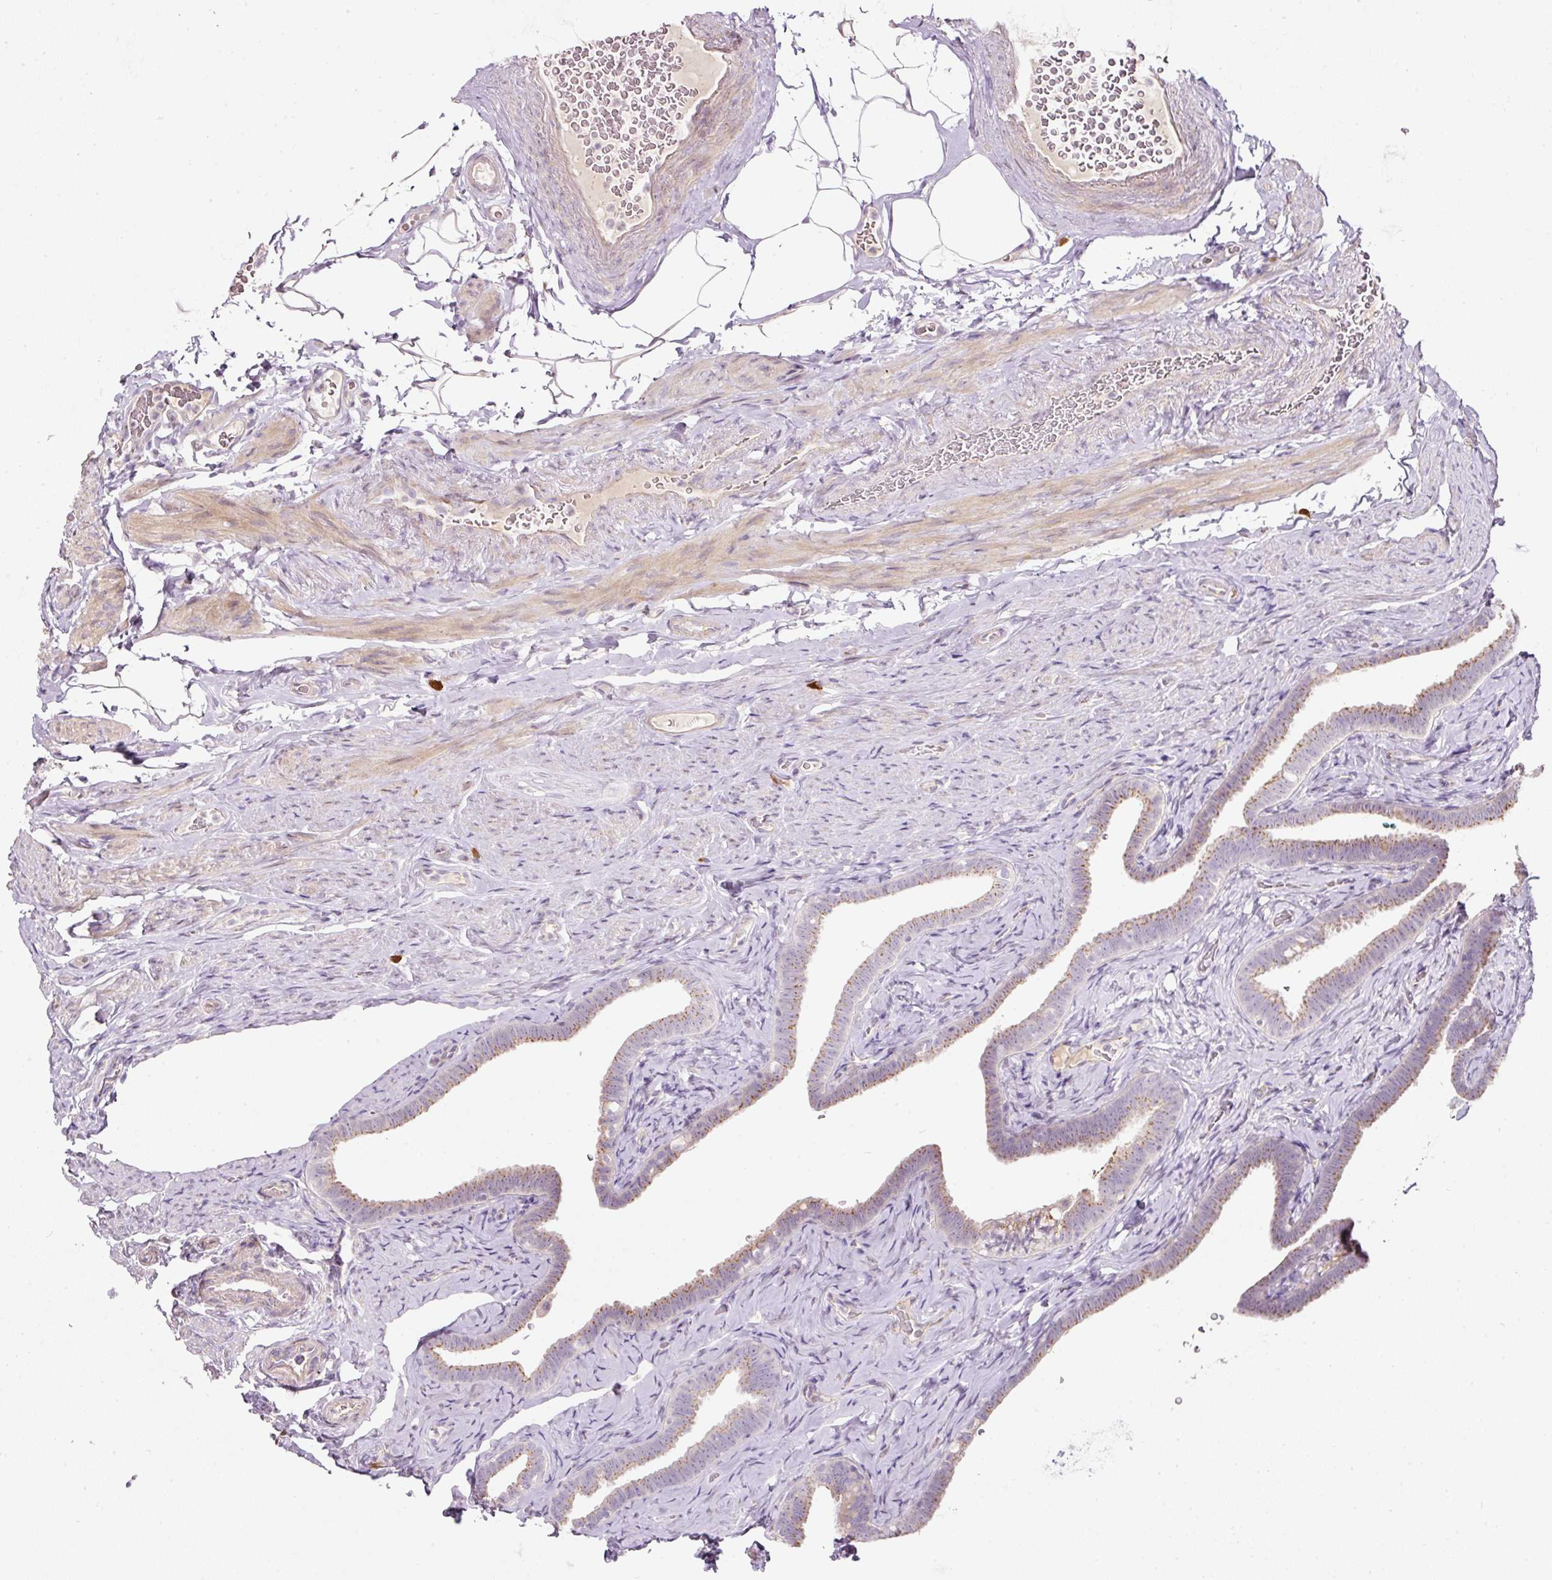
{"staining": {"intensity": "weak", "quantity": "25%-75%", "location": "cytoplasmic/membranous"}, "tissue": "fallopian tube", "cell_type": "Glandular cells", "image_type": "normal", "snomed": [{"axis": "morphology", "description": "Normal tissue, NOS"}, {"axis": "topography", "description": "Fallopian tube"}], "caption": "An IHC histopathology image of unremarkable tissue is shown. Protein staining in brown labels weak cytoplasmic/membranous positivity in fallopian tube within glandular cells. (DAB IHC, brown staining for protein, blue staining for nuclei).", "gene": "NBPF11", "patient": {"sex": "female", "age": 69}}